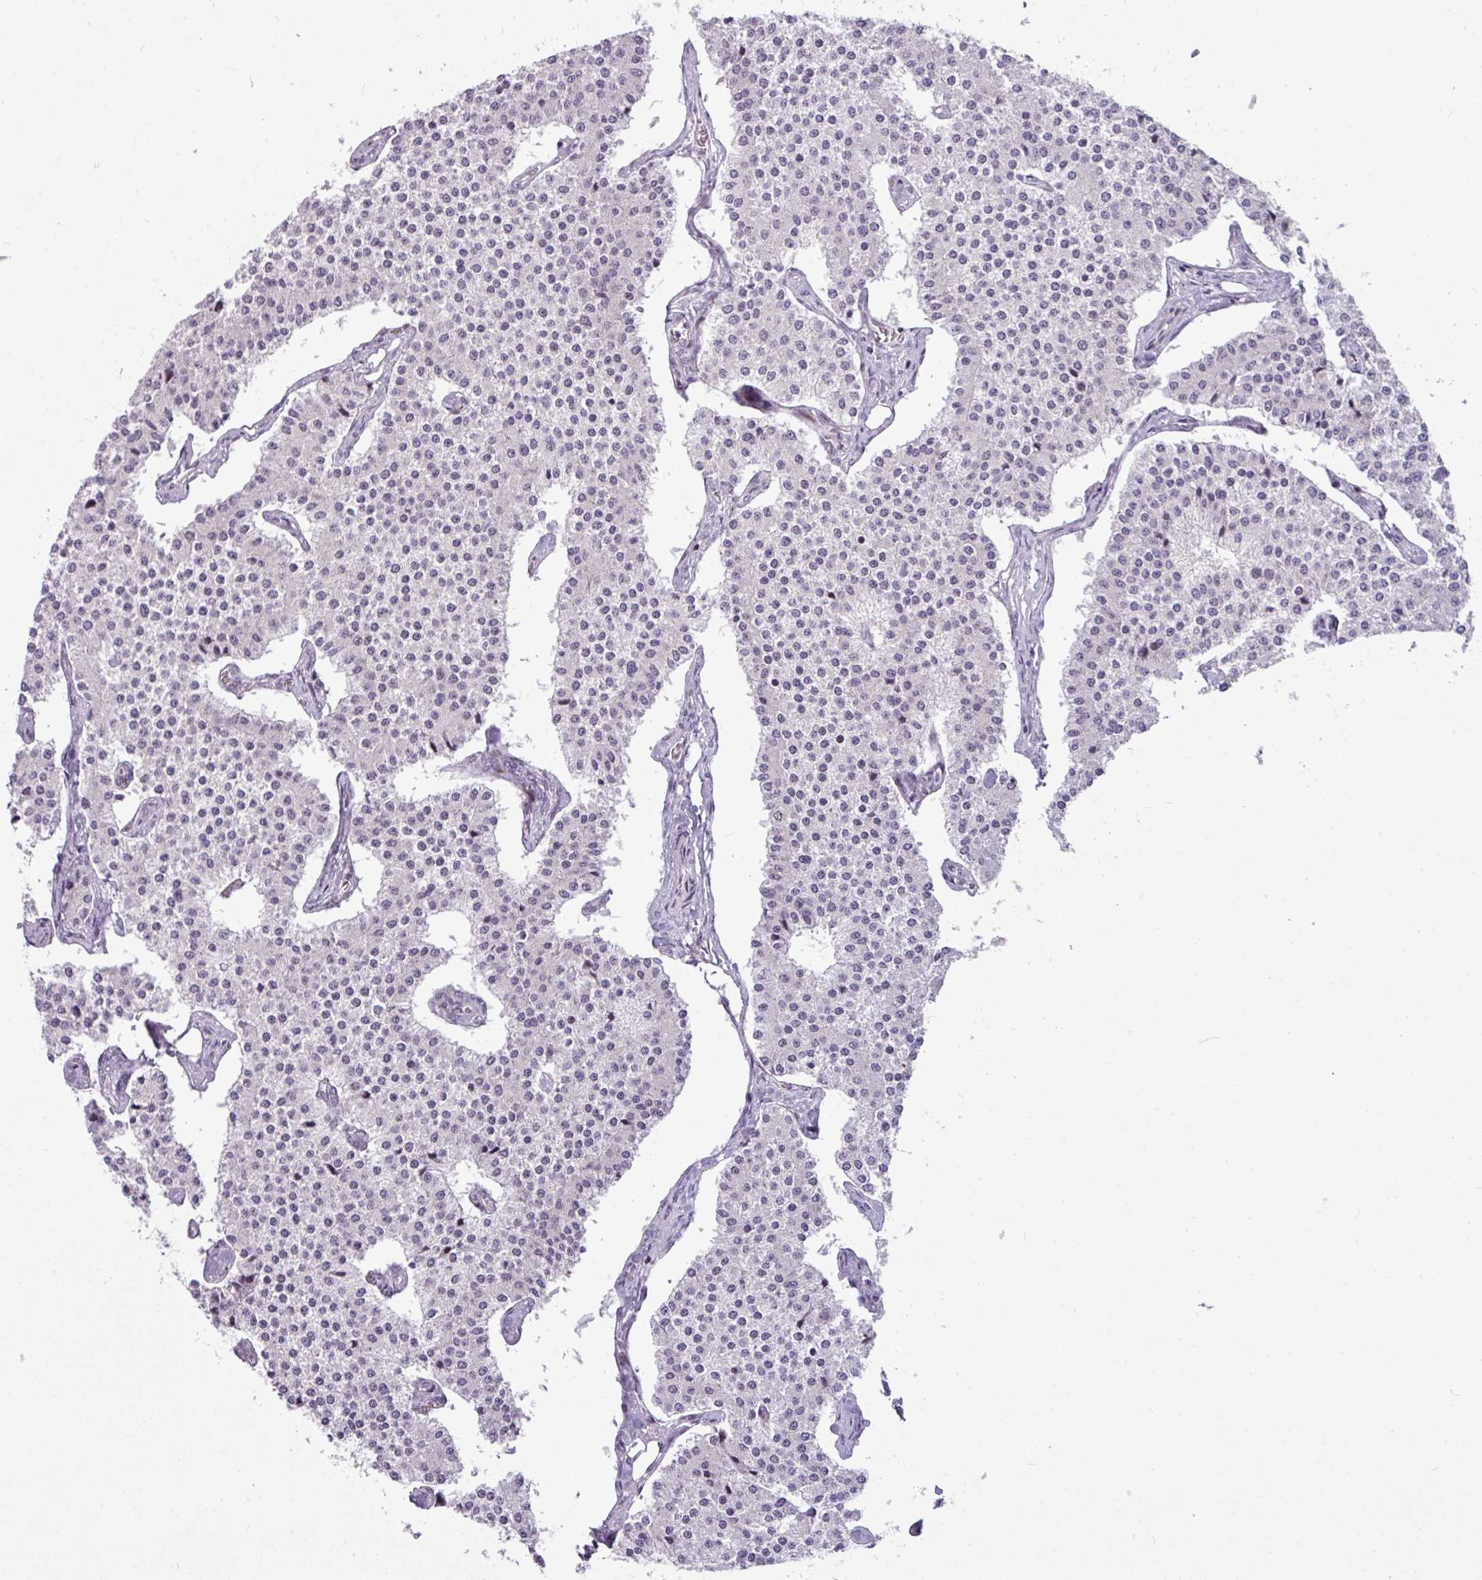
{"staining": {"intensity": "negative", "quantity": "none", "location": "none"}, "tissue": "carcinoid", "cell_type": "Tumor cells", "image_type": "cancer", "snomed": [{"axis": "morphology", "description": "Carcinoid, malignant, NOS"}, {"axis": "topography", "description": "Colon"}], "caption": "DAB immunohistochemical staining of carcinoid (malignant) shows no significant staining in tumor cells. (Brightfield microscopy of DAB immunohistochemistry at high magnification).", "gene": "SLC66A2", "patient": {"sex": "female", "age": 52}}